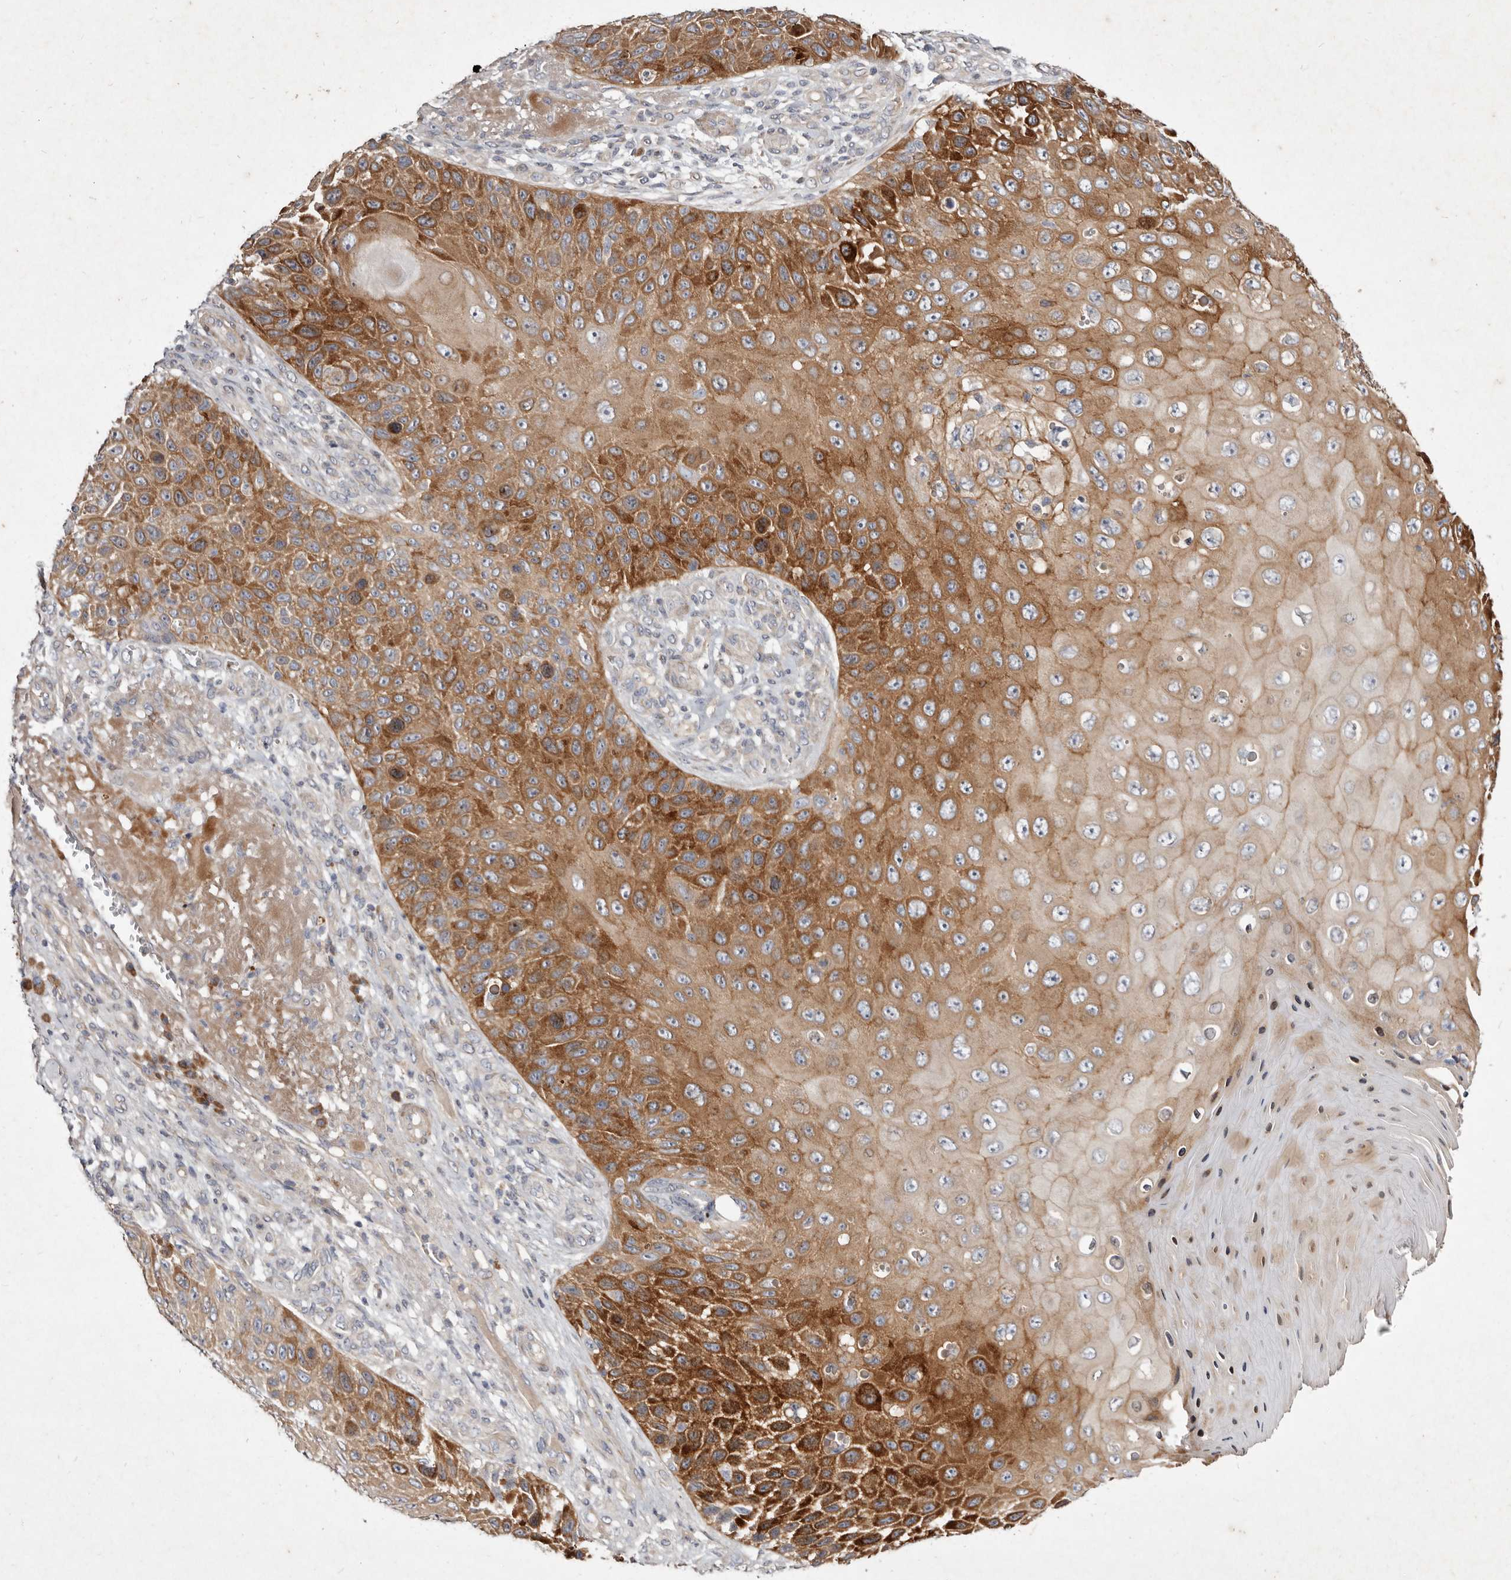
{"staining": {"intensity": "strong", "quantity": ">75%", "location": "cytoplasmic/membranous"}, "tissue": "skin cancer", "cell_type": "Tumor cells", "image_type": "cancer", "snomed": [{"axis": "morphology", "description": "Squamous cell carcinoma, NOS"}, {"axis": "topography", "description": "Skin"}], "caption": "An image of human skin cancer stained for a protein shows strong cytoplasmic/membranous brown staining in tumor cells.", "gene": "SLC25A20", "patient": {"sex": "female", "age": 88}}